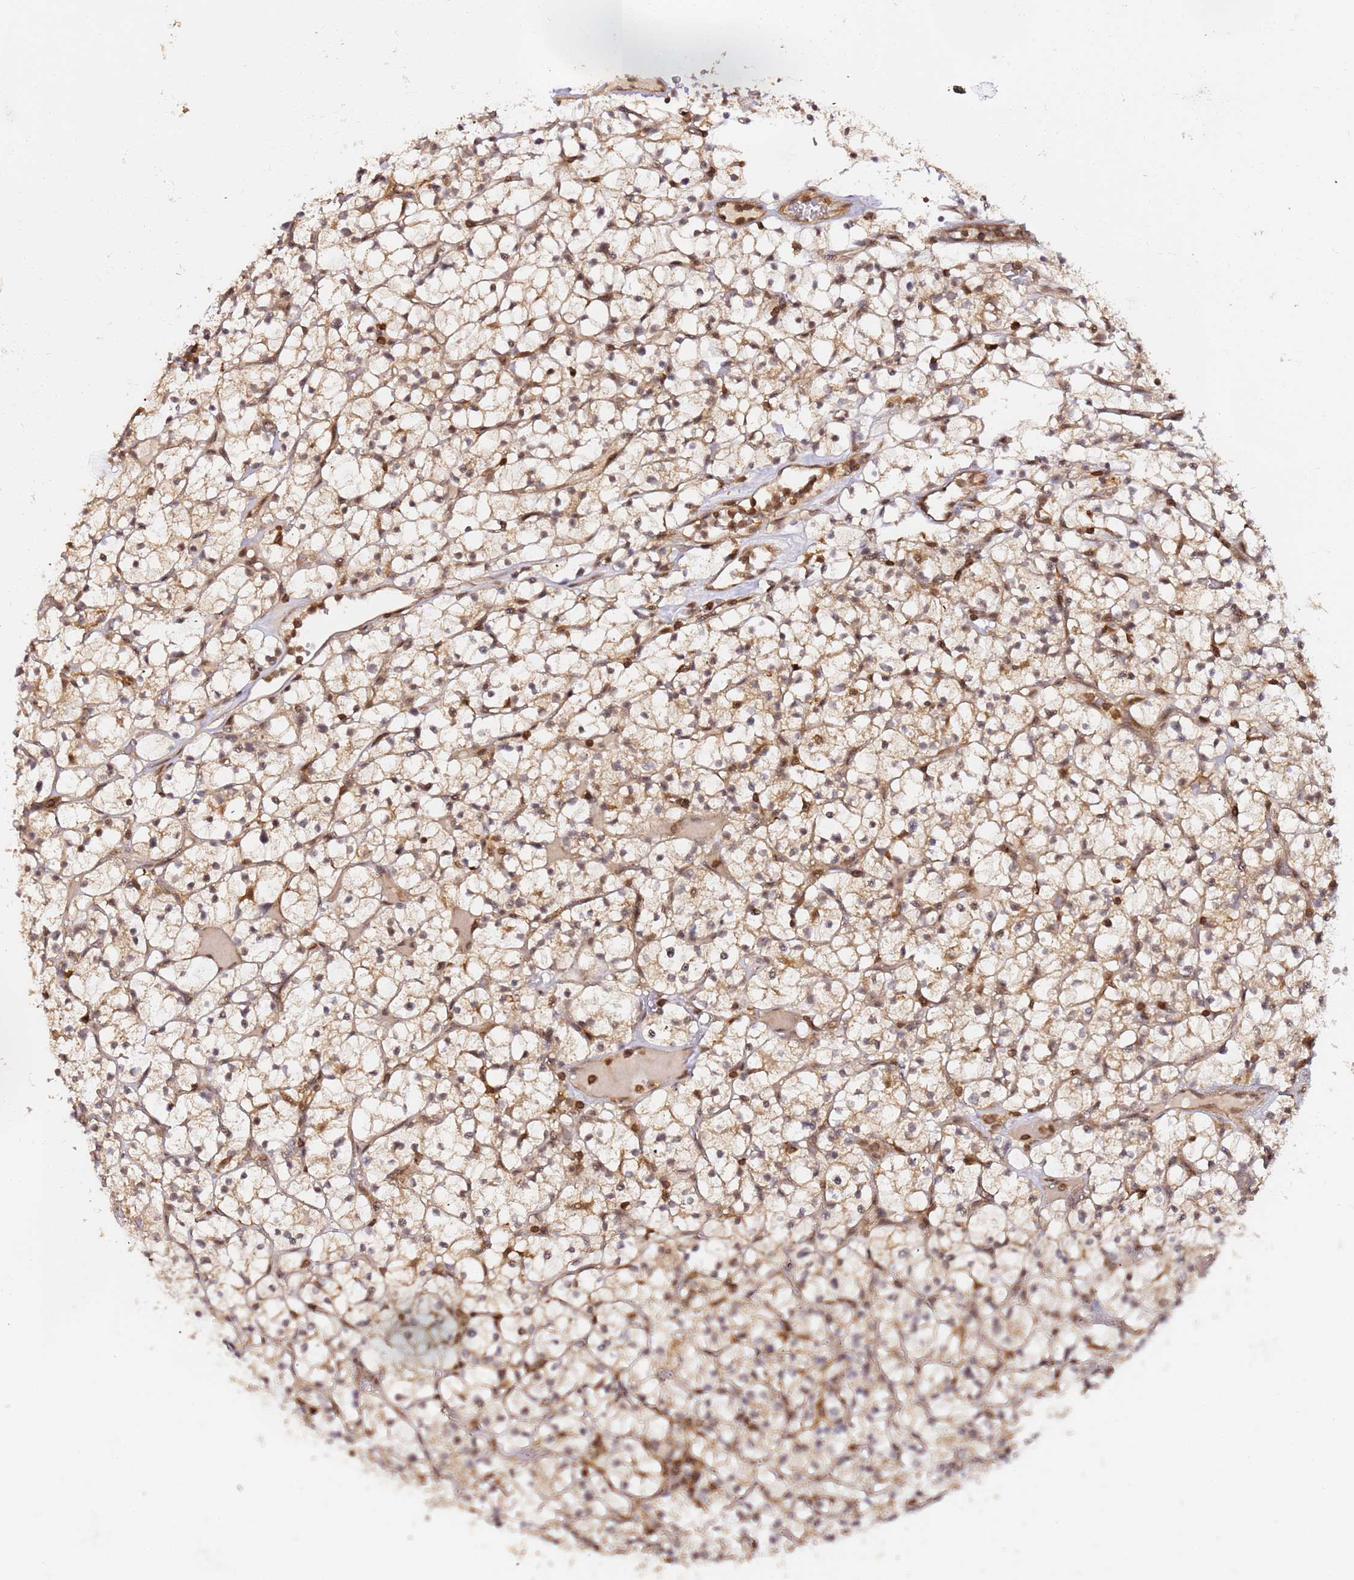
{"staining": {"intensity": "moderate", "quantity": "25%-75%", "location": "cytoplasmic/membranous"}, "tissue": "renal cancer", "cell_type": "Tumor cells", "image_type": "cancer", "snomed": [{"axis": "morphology", "description": "Adenocarcinoma, NOS"}, {"axis": "topography", "description": "Kidney"}], "caption": "Immunohistochemical staining of human adenocarcinoma (renal) demonstrates medium levels of moderate cytoplasmic/membranous expression in approximately 25%-75% of tumor cells. The staining was performed using DAB (3,3'-diaminobenzidine) to visualize the protein expression in brown, while the nuclei were stained in blue with hematoxylin (Magnification: 20x).", "gene": "OR5V1", "patient": {"sex": "female", "age": 64}}